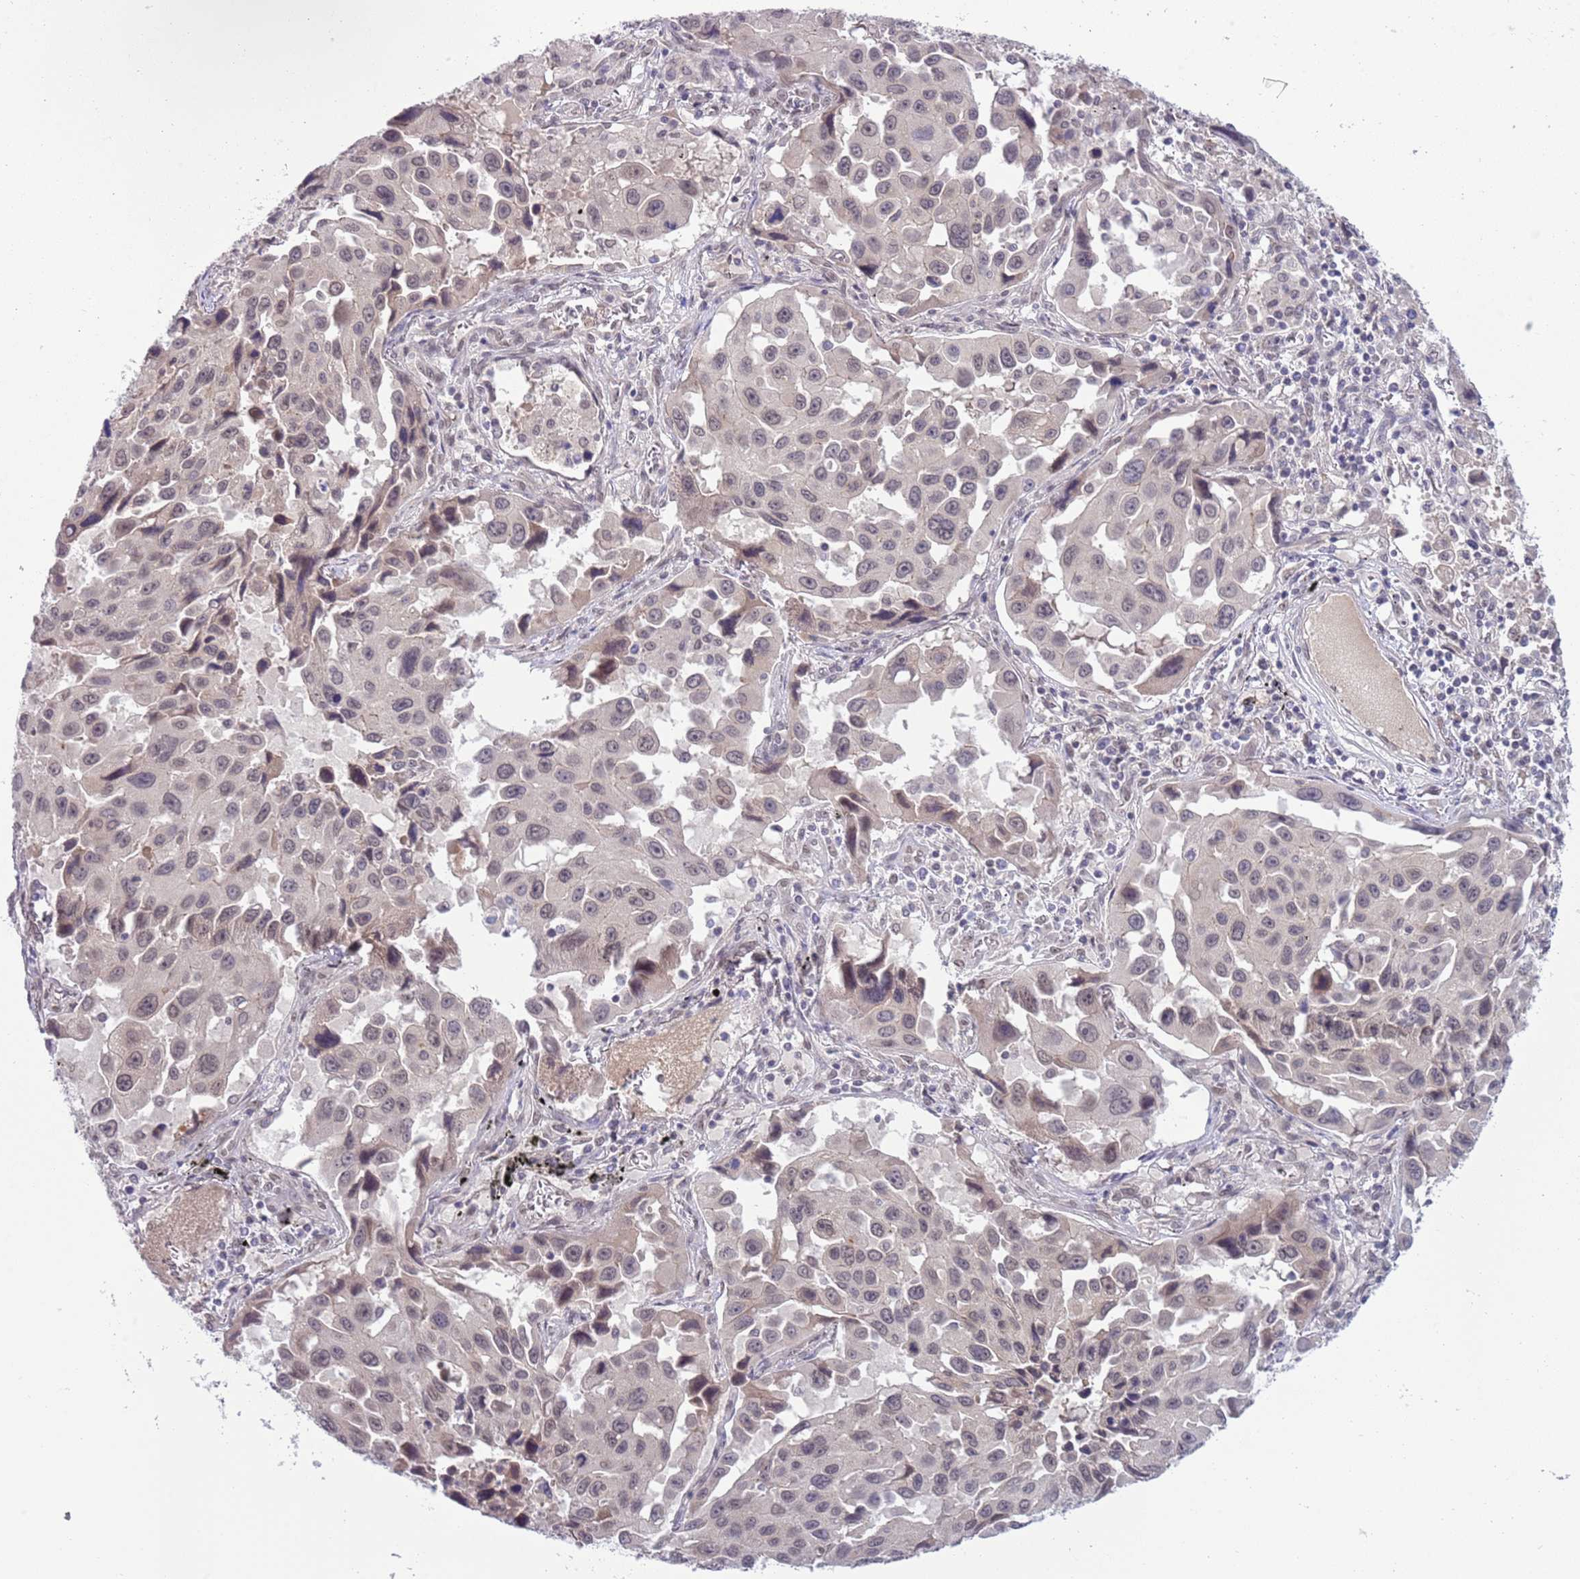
{"staining": {"intensity": "negative", "quantity": "none", "location": "none"}, "tissue": "lung cancer", "cell_type": "Tumor cells", "image_type": "cancer", "snomed": [{"axis": "morphology", "description": "Adenocarcinoma, NOS"}, {"axis": "topography", "description": "Lung"}], "caption": "The micrograph reveals no significant positivity in tumor cells of lung cancer.", "gene": "TM2D1", "patient": {"sex": "male", "age": 66}}